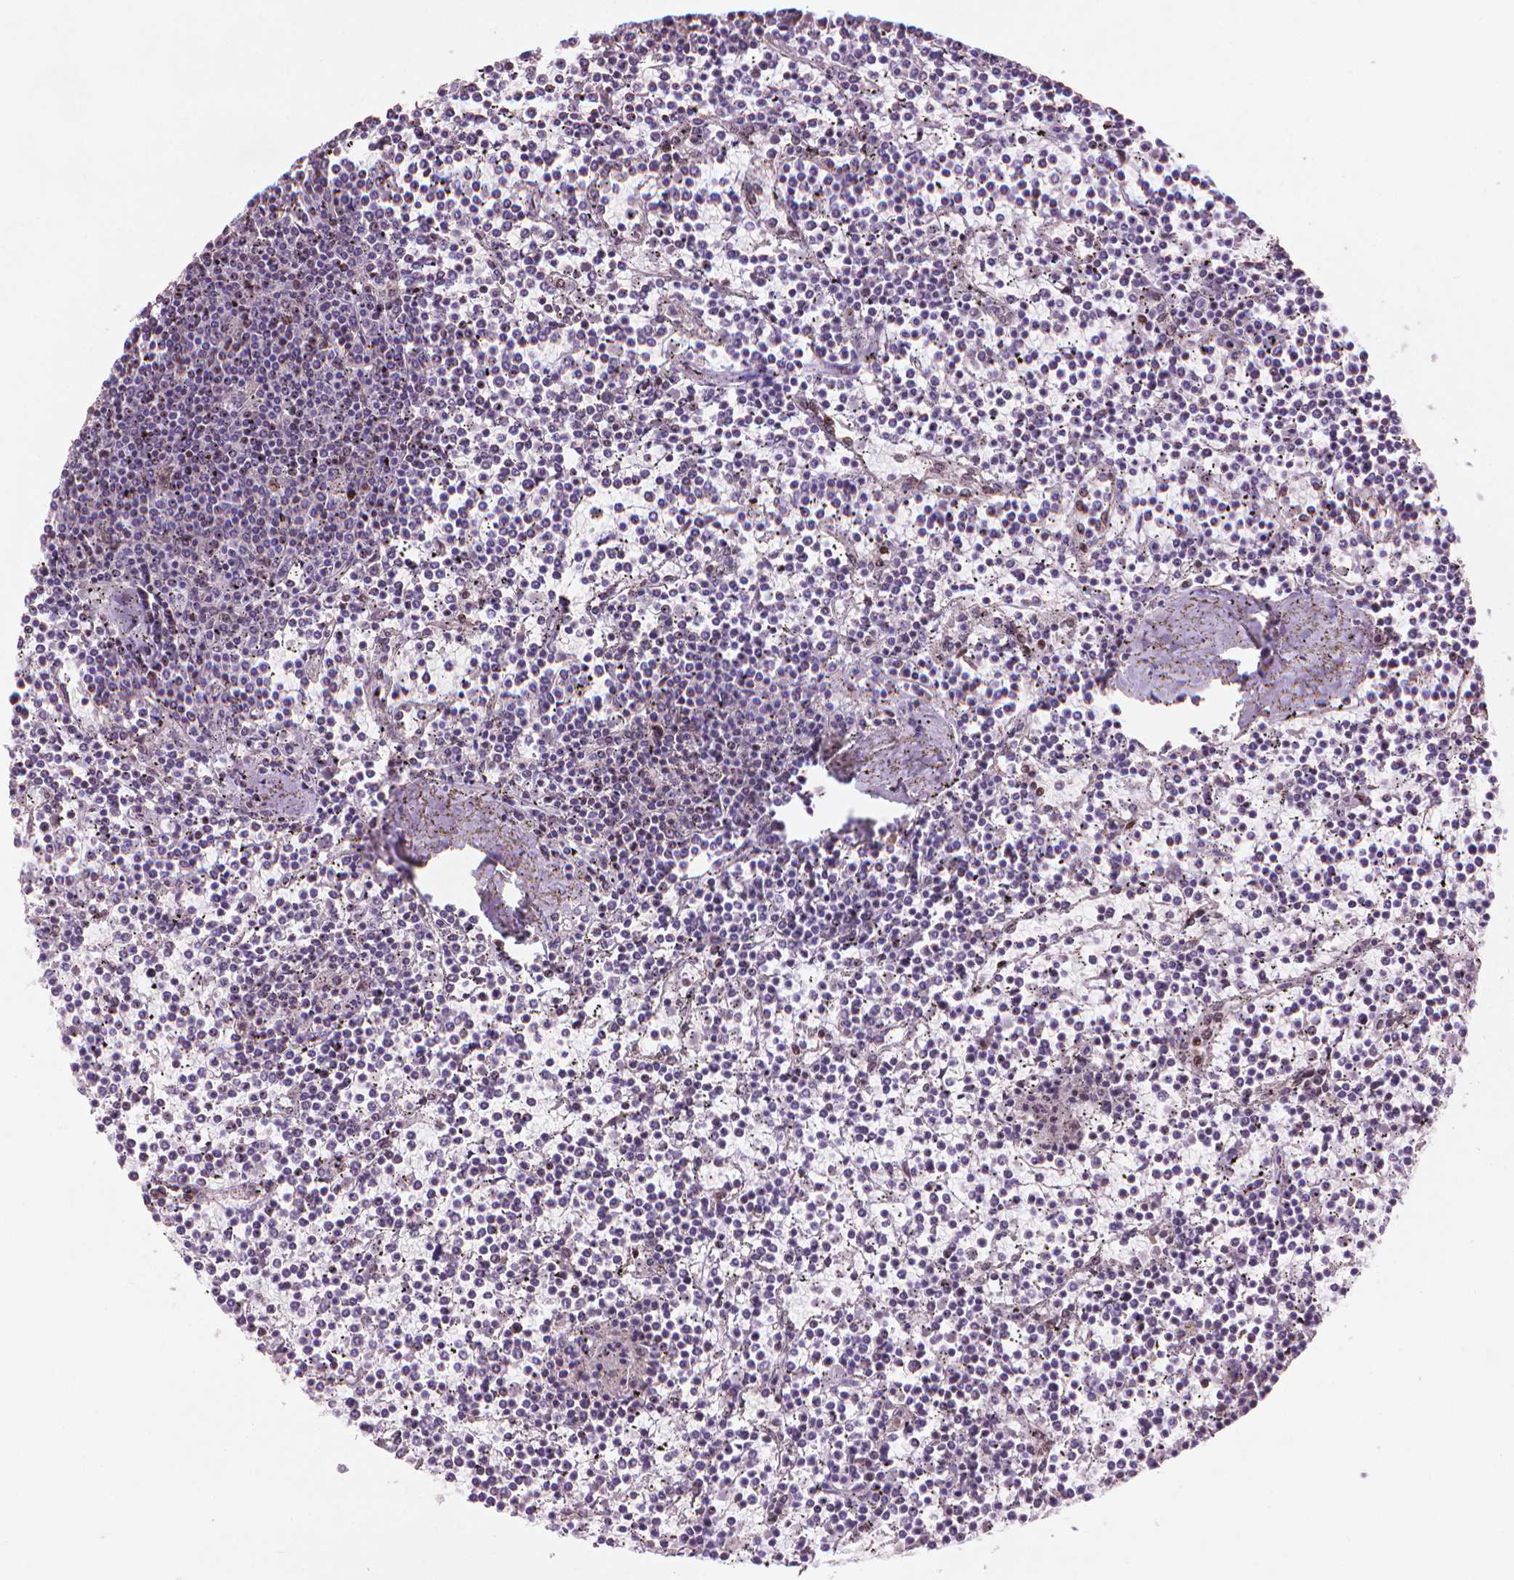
{"staining": {"intensity": "negative", "quantity": "none", "location": "none"}, "tissue": "lymphoma", "cell_type": "Tumor cells", "image_type": "cancer", "snomed": [{"axis": "morphology", "description": "Malignant lymphoma, non-Hodgkin's type, Low grade"}, {"axis": "topography", "description": "Spleen"}], "caption": "The IHC micrograph has no significant positivity in tumor cells of lymphoma tissue. The staining was performed using DAB to visualize the protein expression in brown, while the nuclei were stained in blue with hematoxylin (Magnification: 20x).", "gene": "HES7", "patient": {"sex": "female", "age": 19}}